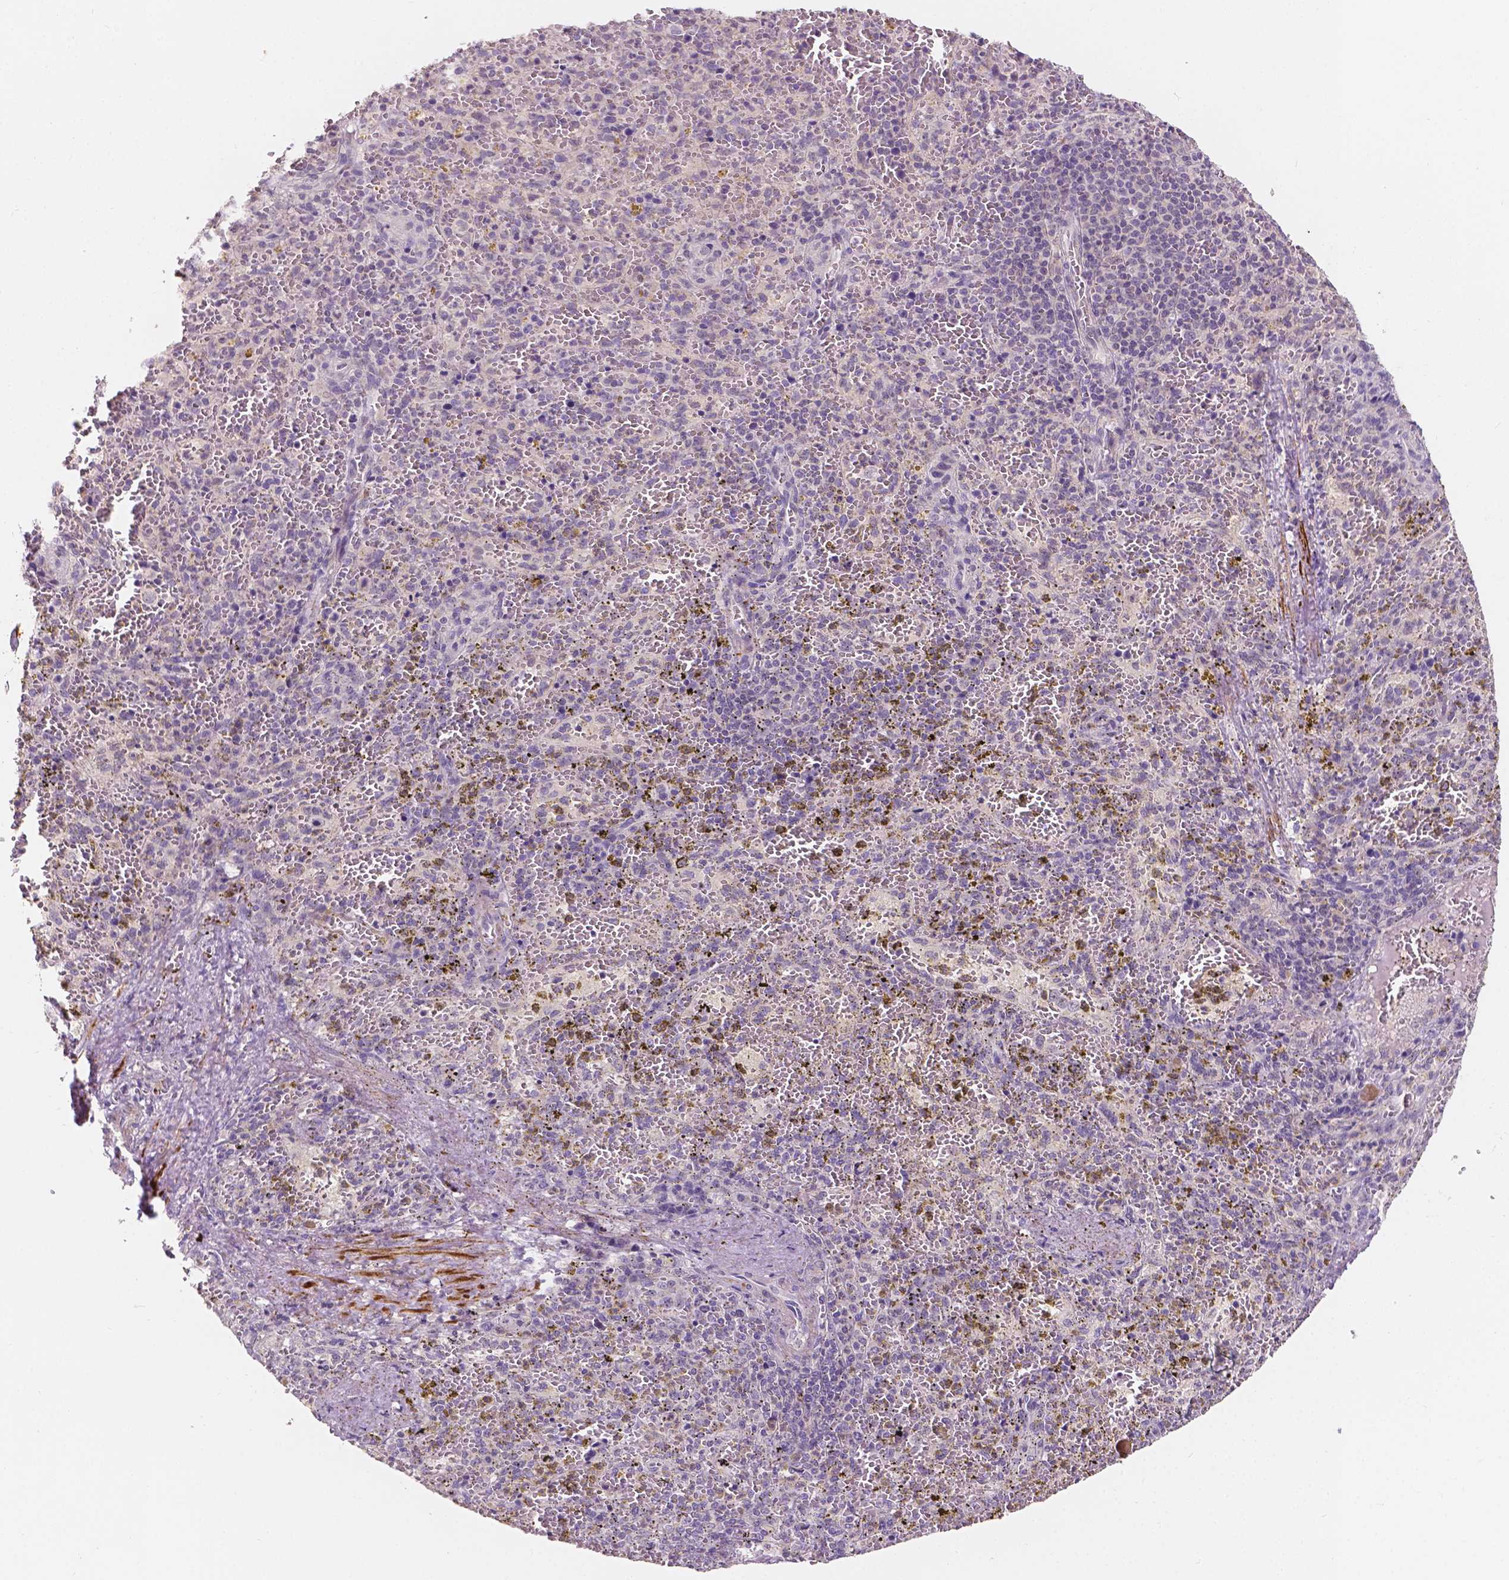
{"staining": {"intensity": "negative", "quantity": "none", "location": "none"}, "tissue": "spleen", "cell_type": "Cells in red pulp", "image_type": "normal", "snomed": [{"axis": "morphology", "description": "Normal tissue, NOS"}, {"axis": "topography", "description": "Spleen"}], "caption": "High power microscopy photomicrograph of an IHC photomicrograph of normal spleen, revealing no significant staining in cells in red pulp.", "gene": "SIRT2", "patient": {"sex": "female", "age": 50}}